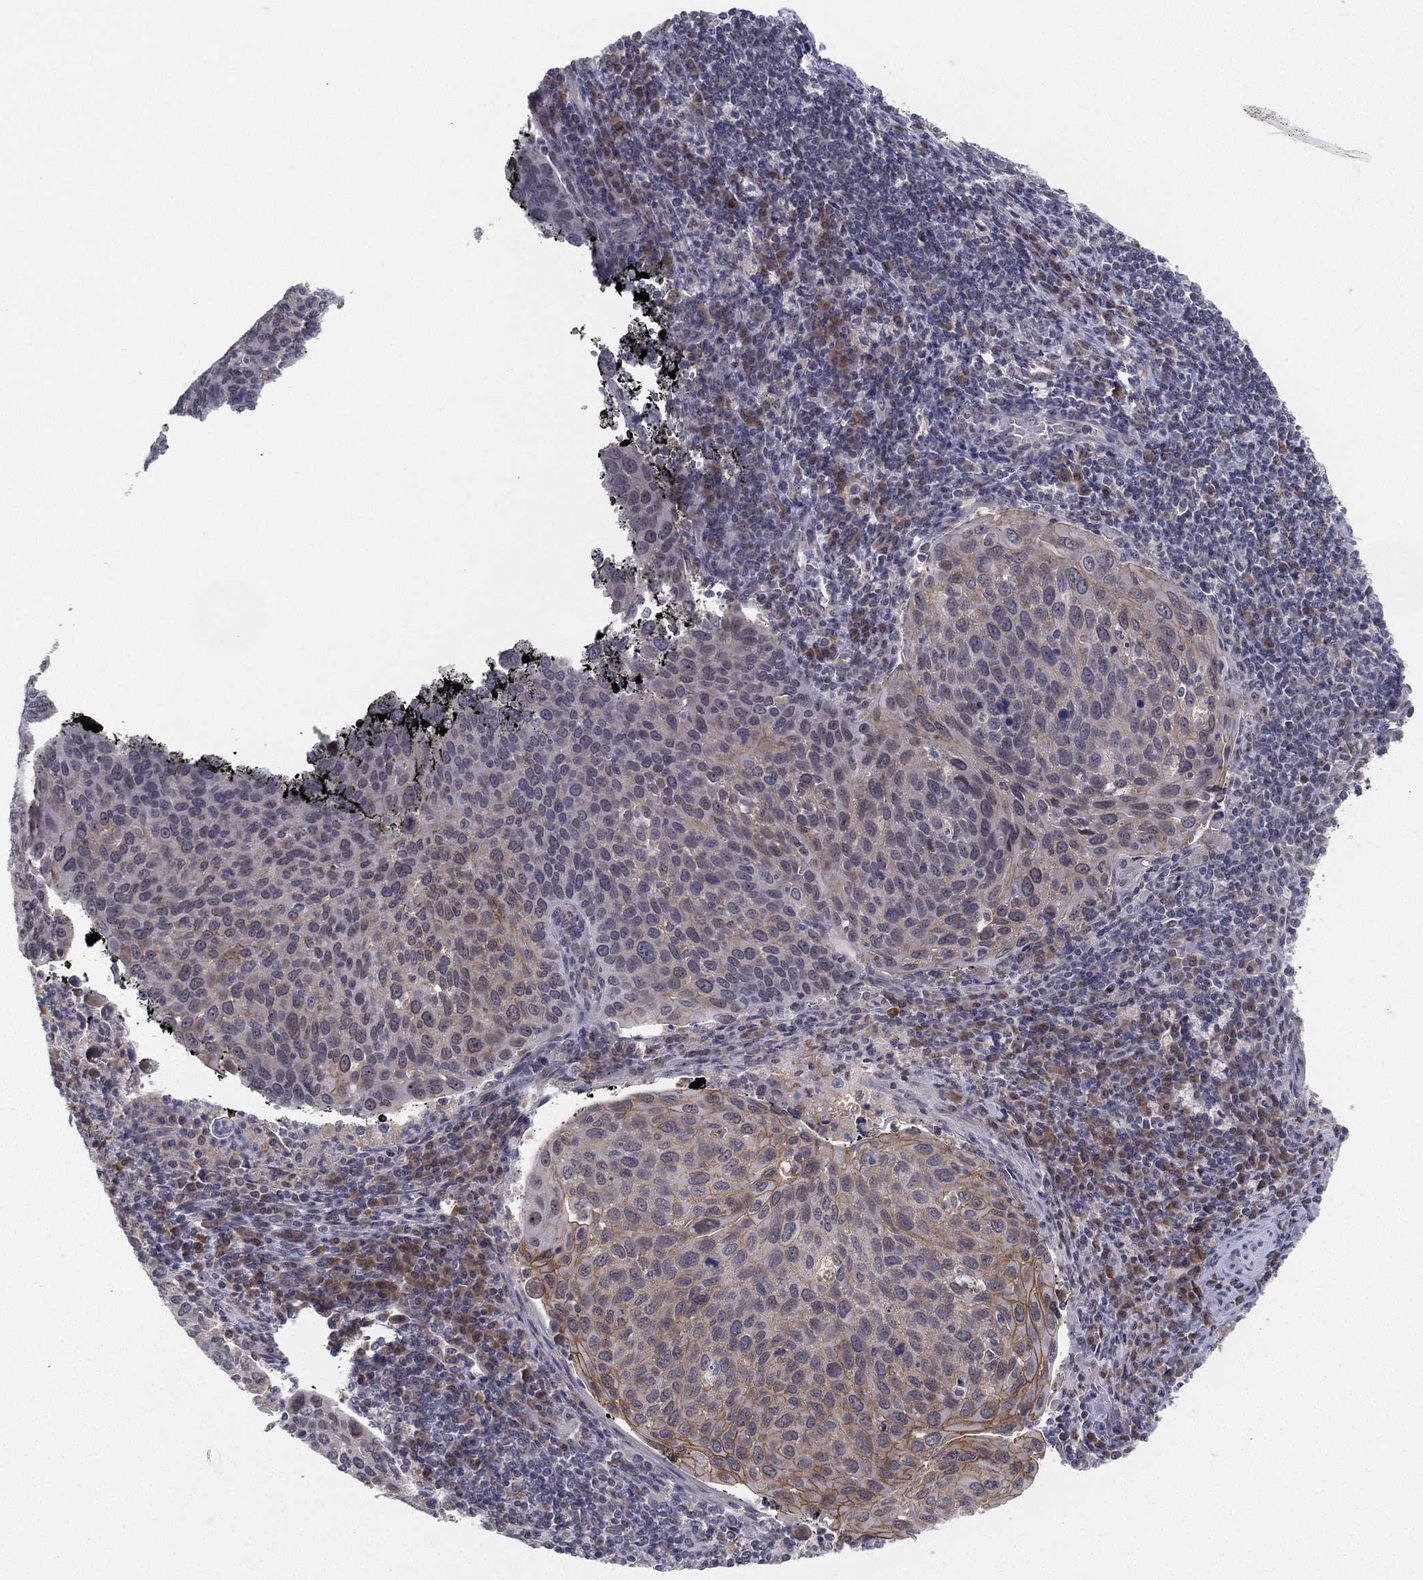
{"staining": {"intensity": "moderate", "quantity": "<25%", "location": "cytoplasmic/membranous"}, "tissue": "cervical cancer", "cell_type": "Tumor cells", "image_type": "cancer", "snomed": [{"axis": "morphology", "description": "Squamous cell carcinoma, NOS"}, {"axis": "topography", "description": "Cervix"}], "caption": "DAB (3,3'-diaminobenzidine) immunohistochemical staining of human squamous cell carcinoma (cervical) exhibits moderate cytoplasmic/membranous protein staining in about <25% of tumor cells.", "gene": "MS4A8", "patient": {"sex": "female", "age": 54}}